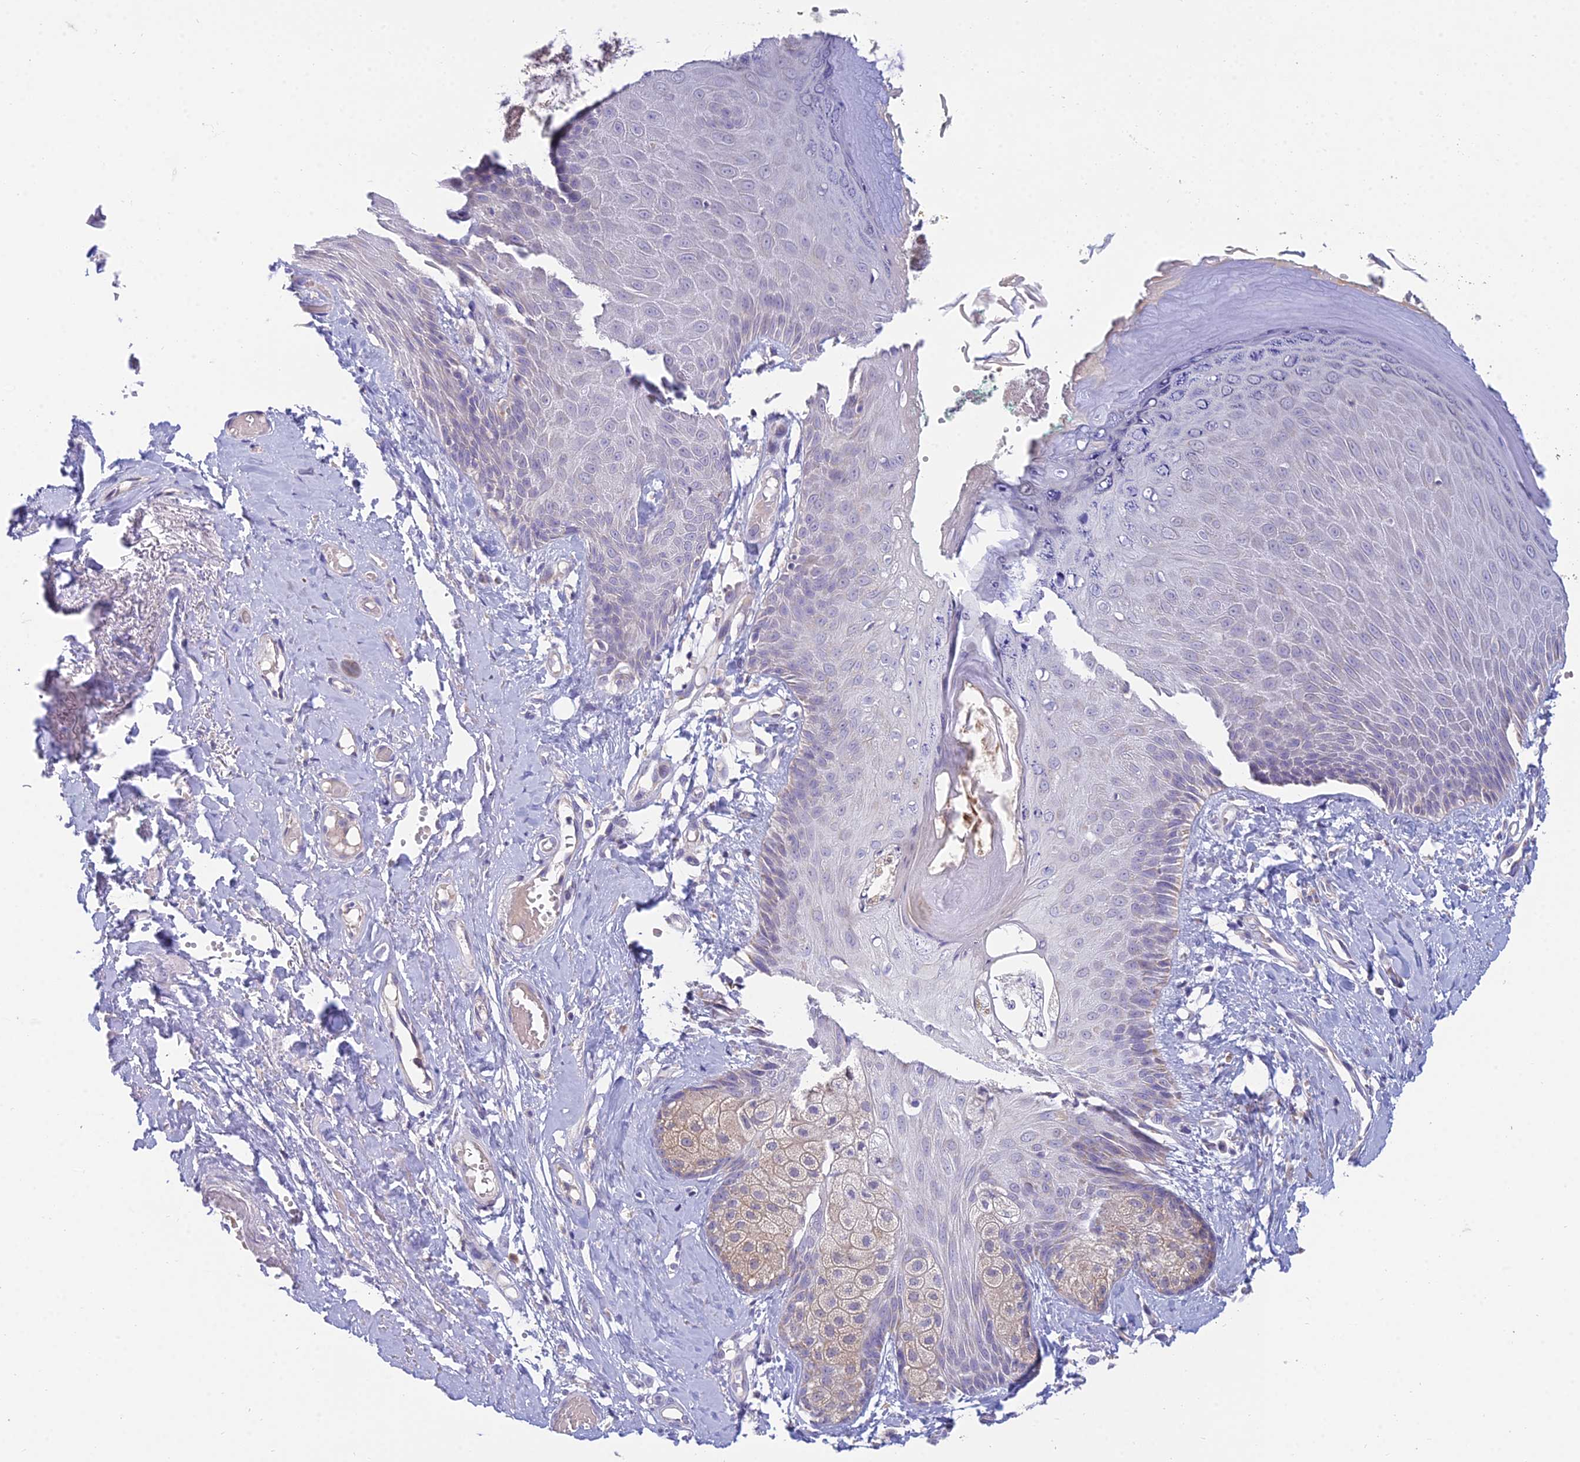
{"staining": {"intensity": "weak", "quantity": "<25%", "location": "cytoplasmic/membranous"}, "tissue": "skin", "cell_type": "Epidermal cells", "image_type": "normal", "snomed": [{"axis": "morphology", "description": "Normal tissue, NOS"}, {"axis": "topography", "description": "Anal"}], "caption": "A high-resolution photomicrograph shows IHC staining of unremarkable skin, which exhibits no significant positivity in epidermal cells.", "gene": "CFAP206", "patient": {"sex": "male", "age": 78}}